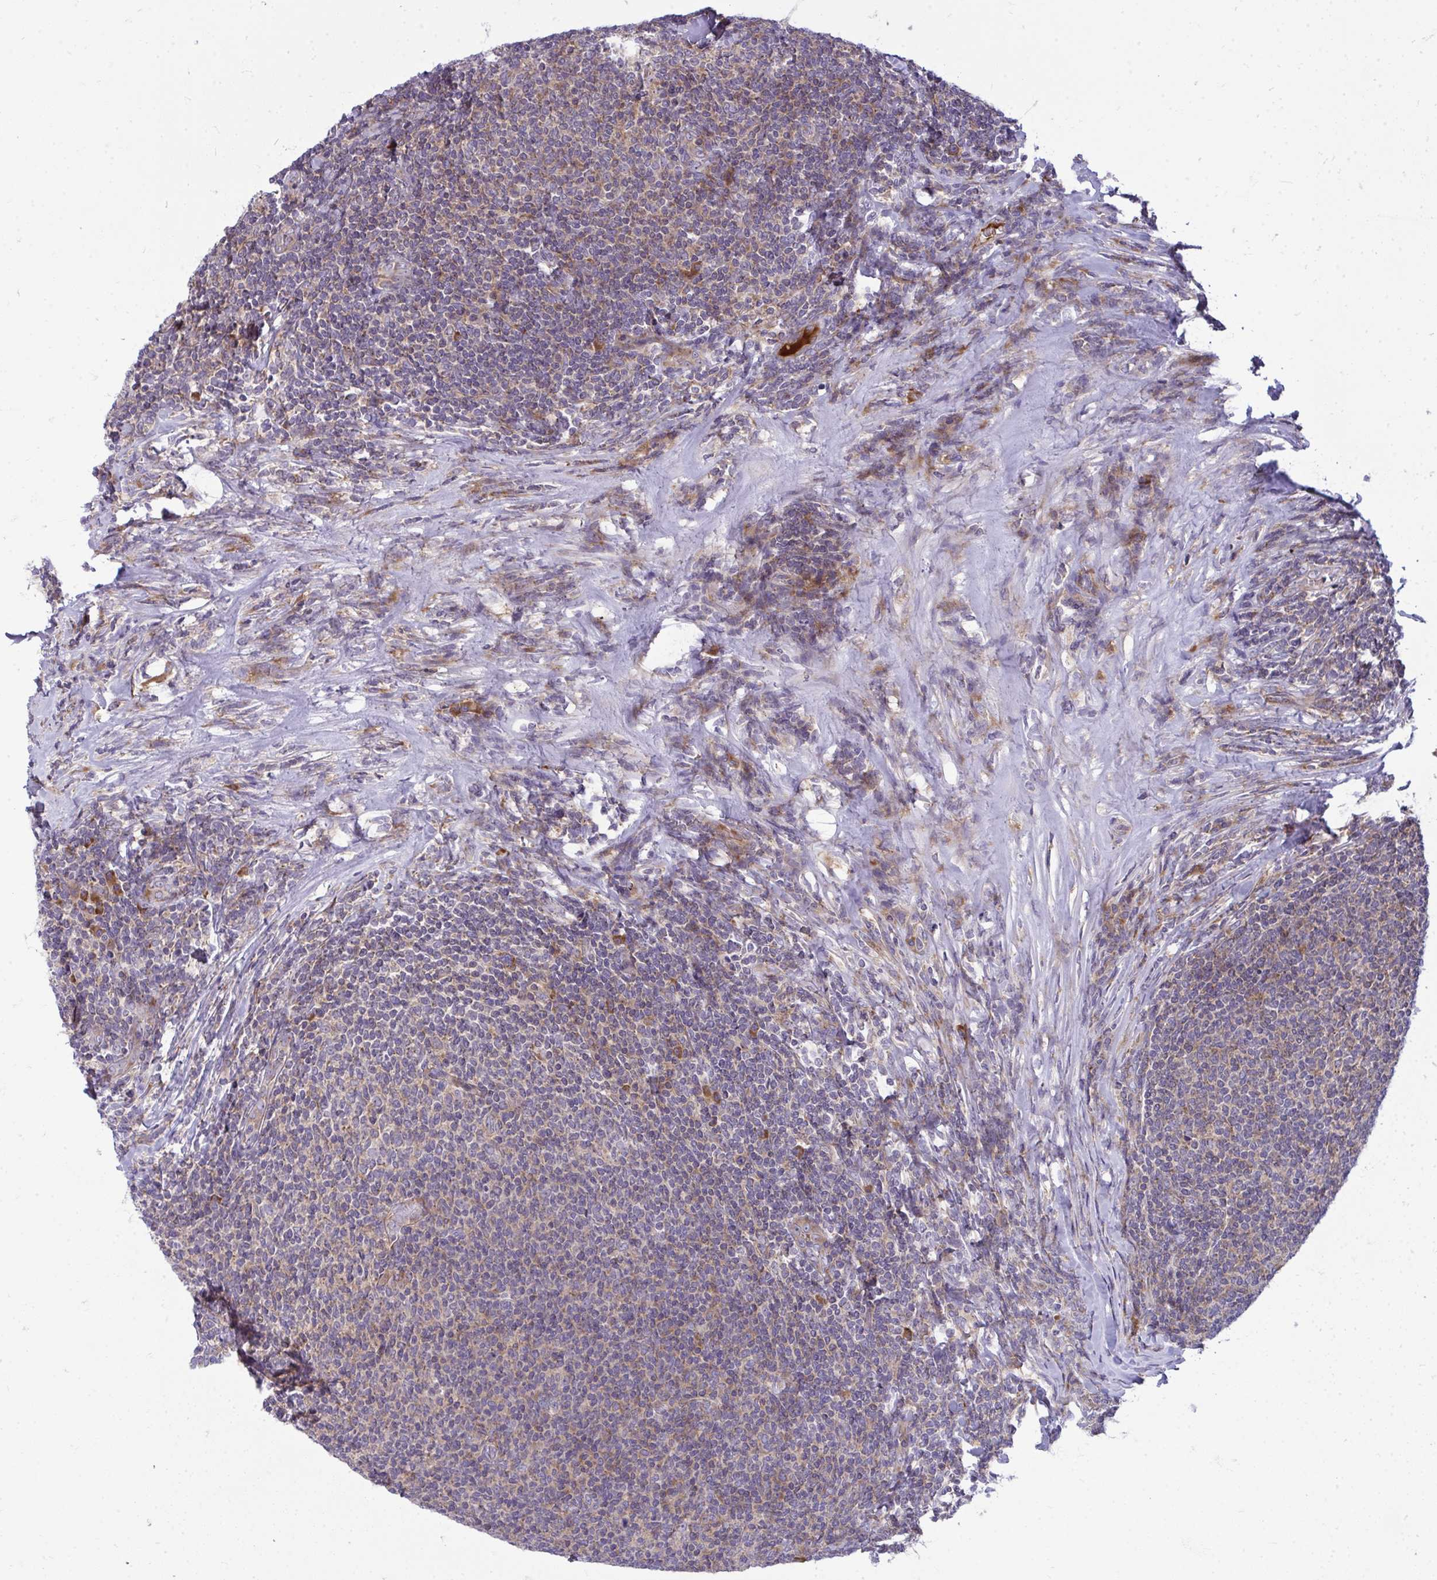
{"staining": {"intensity": "weak", "quantity": "<25%", "location": "cytoplasmic/membranous"}, "tissue": "lymphoma", "cell_type": "Tumor cells", "image_type": "cancer", "snomed": [{"axis": "morphology", "description": "Malignant lymphoma, non-Hodgkin's type, Low grade"}, {"axis": "topography", "description": "Lymph node"}], "caption": "A high-resolution photomicrograph shows immunohistochemistry (IHC) staining of lymphoma, which demonstrates no significant staining in tumor cells.", "gene": "GFPT2", "patient": {"sex": "male", "age": 52}}